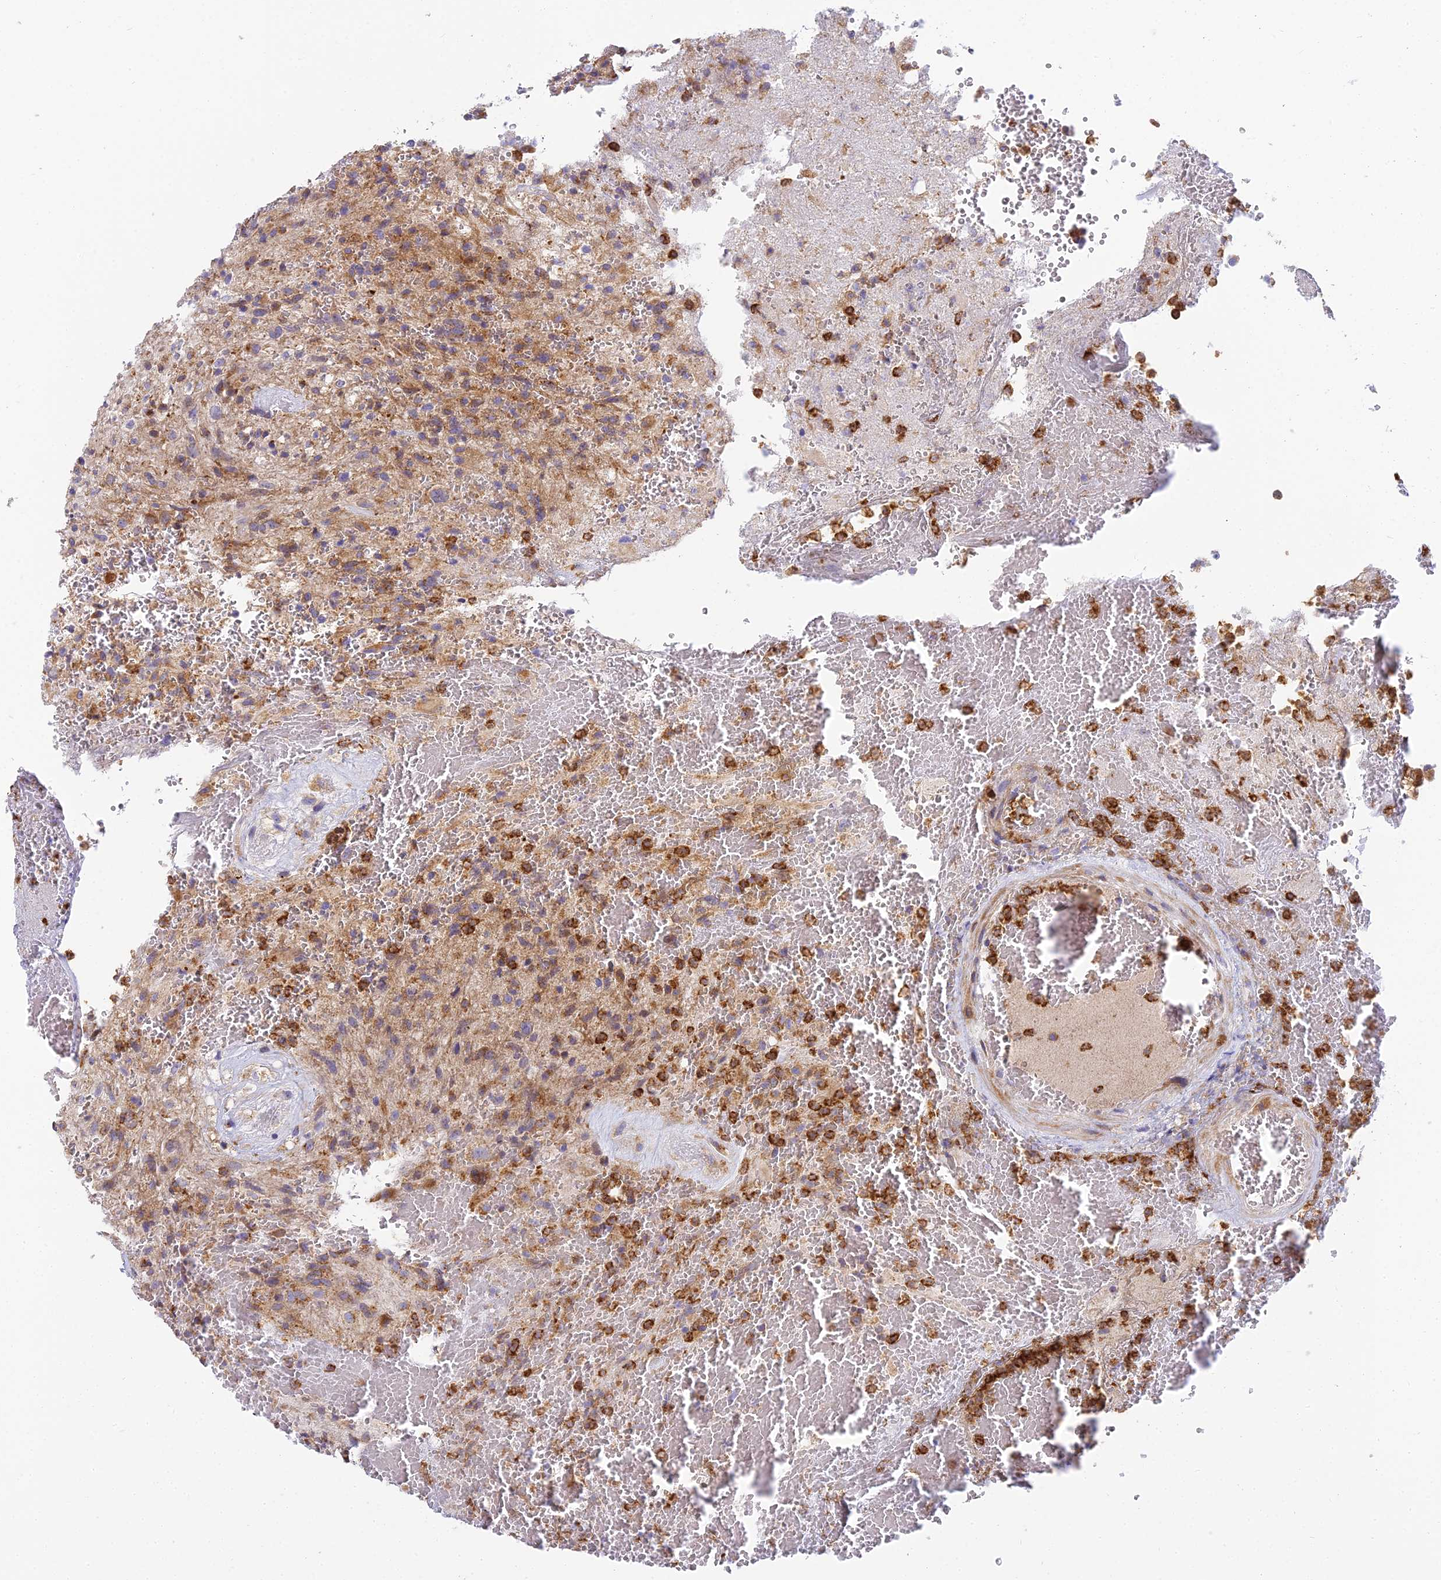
{"staining": {"intensity": "weak", "quantity": ">75%", "location": "cytoplasmic/membranous"}, "tissue": "glioma", "cell_type": "Tumor cells", "image_type": "cancer", "snomed": [{"axis": "morphology", "description": "Glioma, malignant, High grade"}, {"axis": "topography", "description": "Brain"}], "caption": "Malignant glioma (high-grade) stained with a brown dye exhibits weak cytoplasmic/membranous positive staining in approximately >75% of tumor cells.", "gene": "CLCN7", "patient": {"sex": "male", "age": 56}}